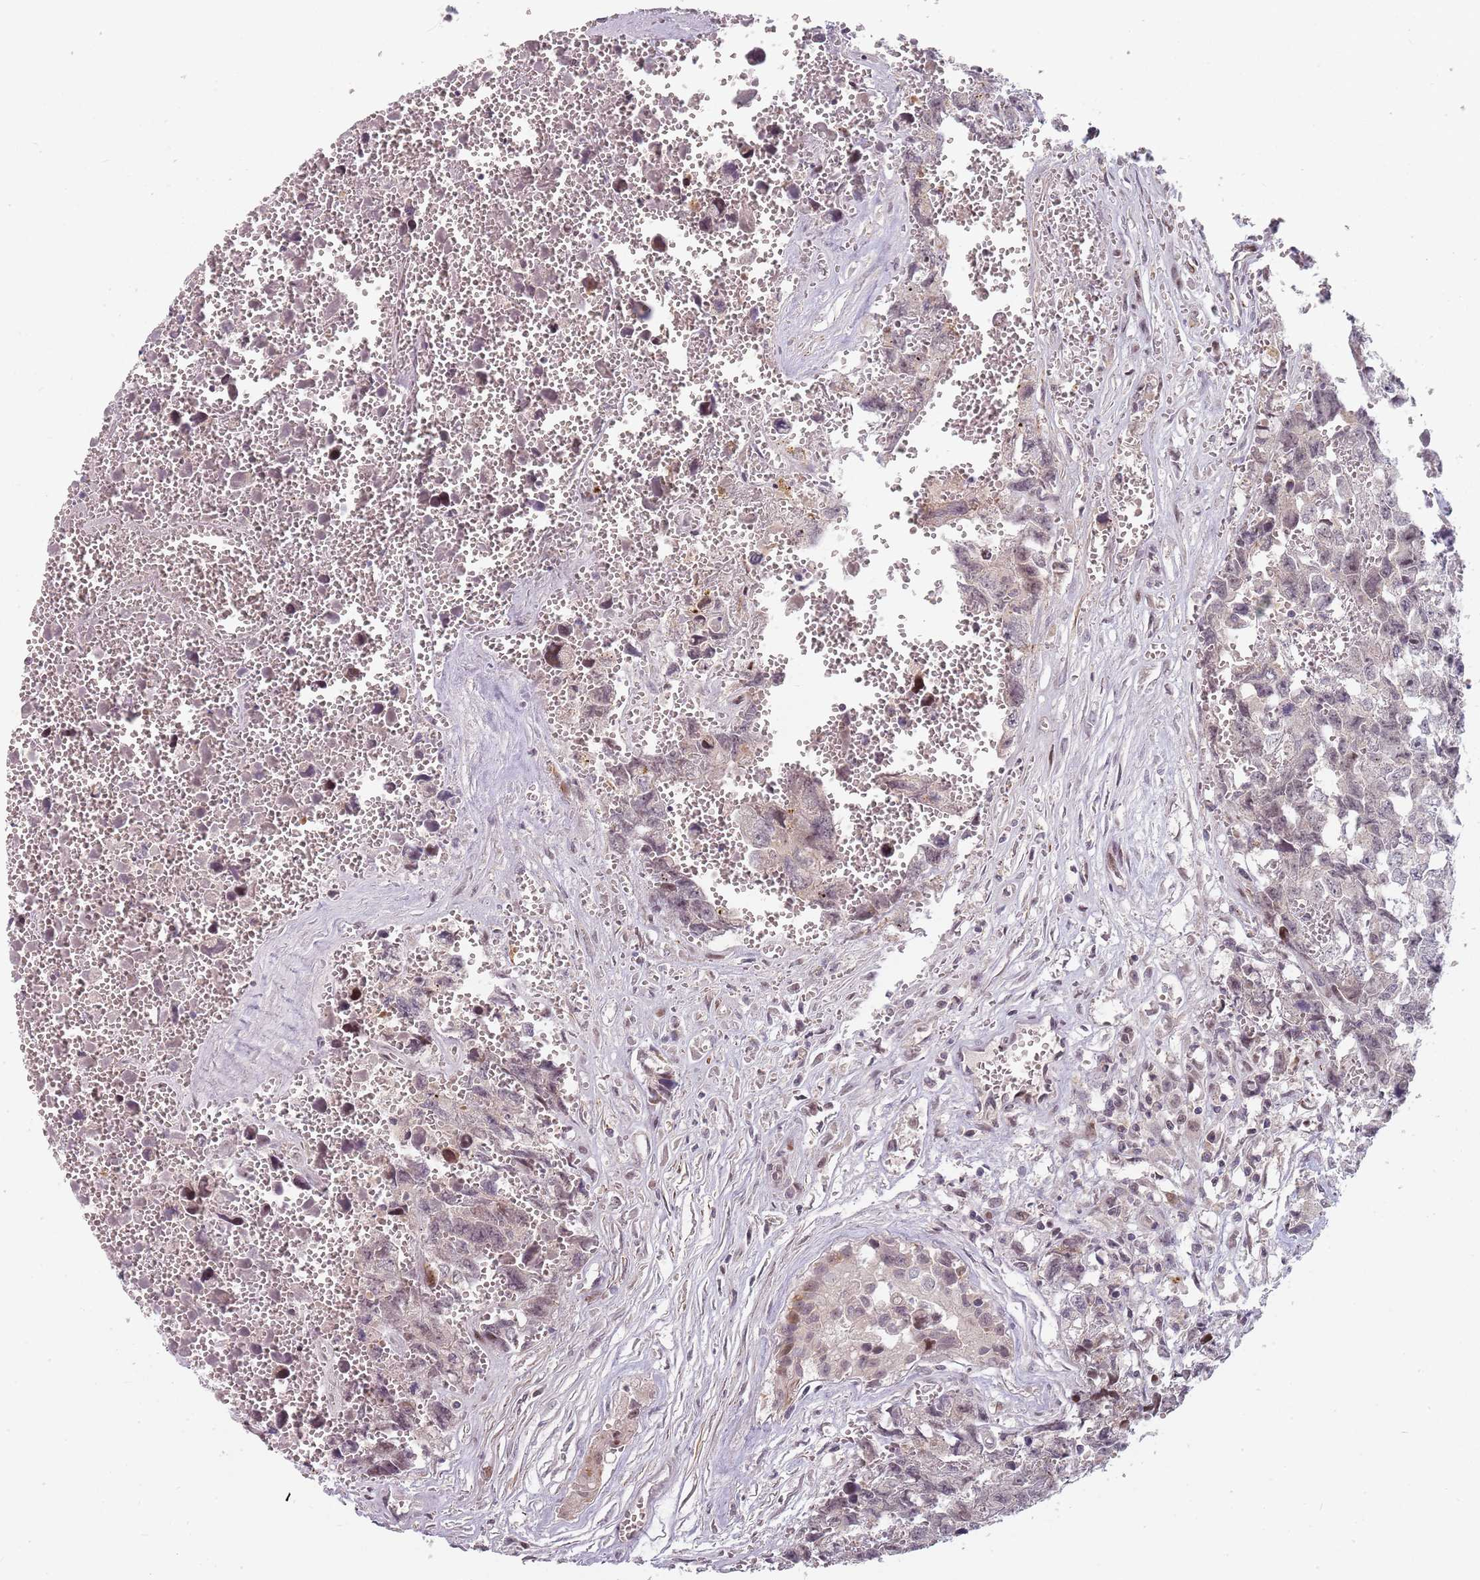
{"staining": {"intensity": "negative", "quantity": "none", "location": "none"}, "tissue": "testis cancer", "cell_type": "Tumor cells", "image_type": "cancer", "snomed": [{"axis": "morphology", "description": "Carcinoma, Embryonal, NOS"}, {"axis": "topography", "description": "Testis"}], "caption": "Tumor cells are negative for protein expression in human embryonal carcinoma (testis).", "gene": "RPS6KA2", "patient": {"sex": "male", "age": 31}}